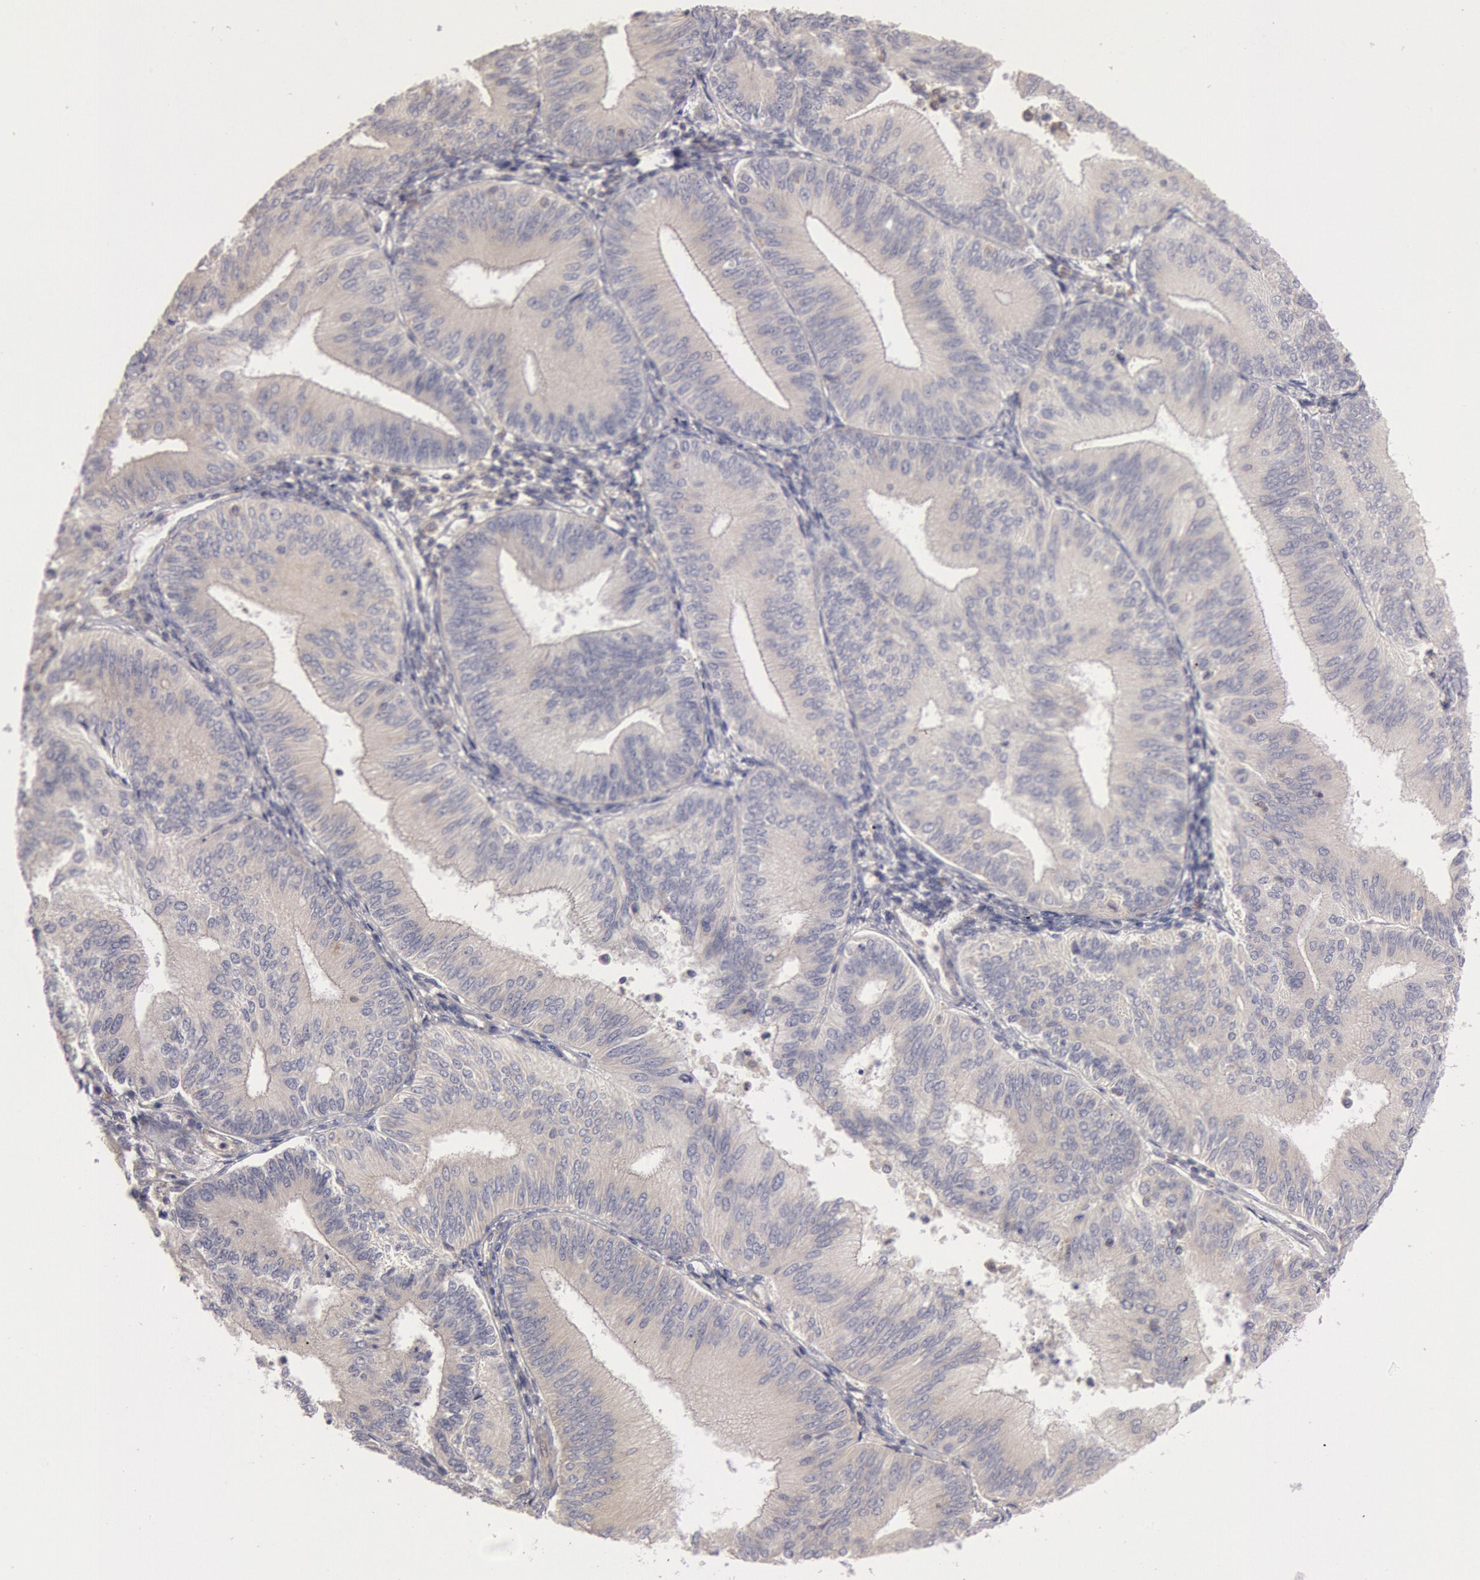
{"staining": {"intensity": "weak", "quantity": ">75%", "location": "cytoplasmic/membranous"}, "tissue": "endometrial cancer", "cell_type": "Tumor cells", "image_type": "cancer", "snomed": [{"axis": "morphology", "description": "Adenocarcinoma, NOS"}, {"axis": "topography", "description": "Endometrium"}], "caption": "About >75% of tumor cells in human endometrial cancer reveal weak cytoplasmic/membranous protein positivity as visualized by brown immunohistochemical staining.", "gene": "PIK3R1", "patient": {"sex": "female", "age": 55}}